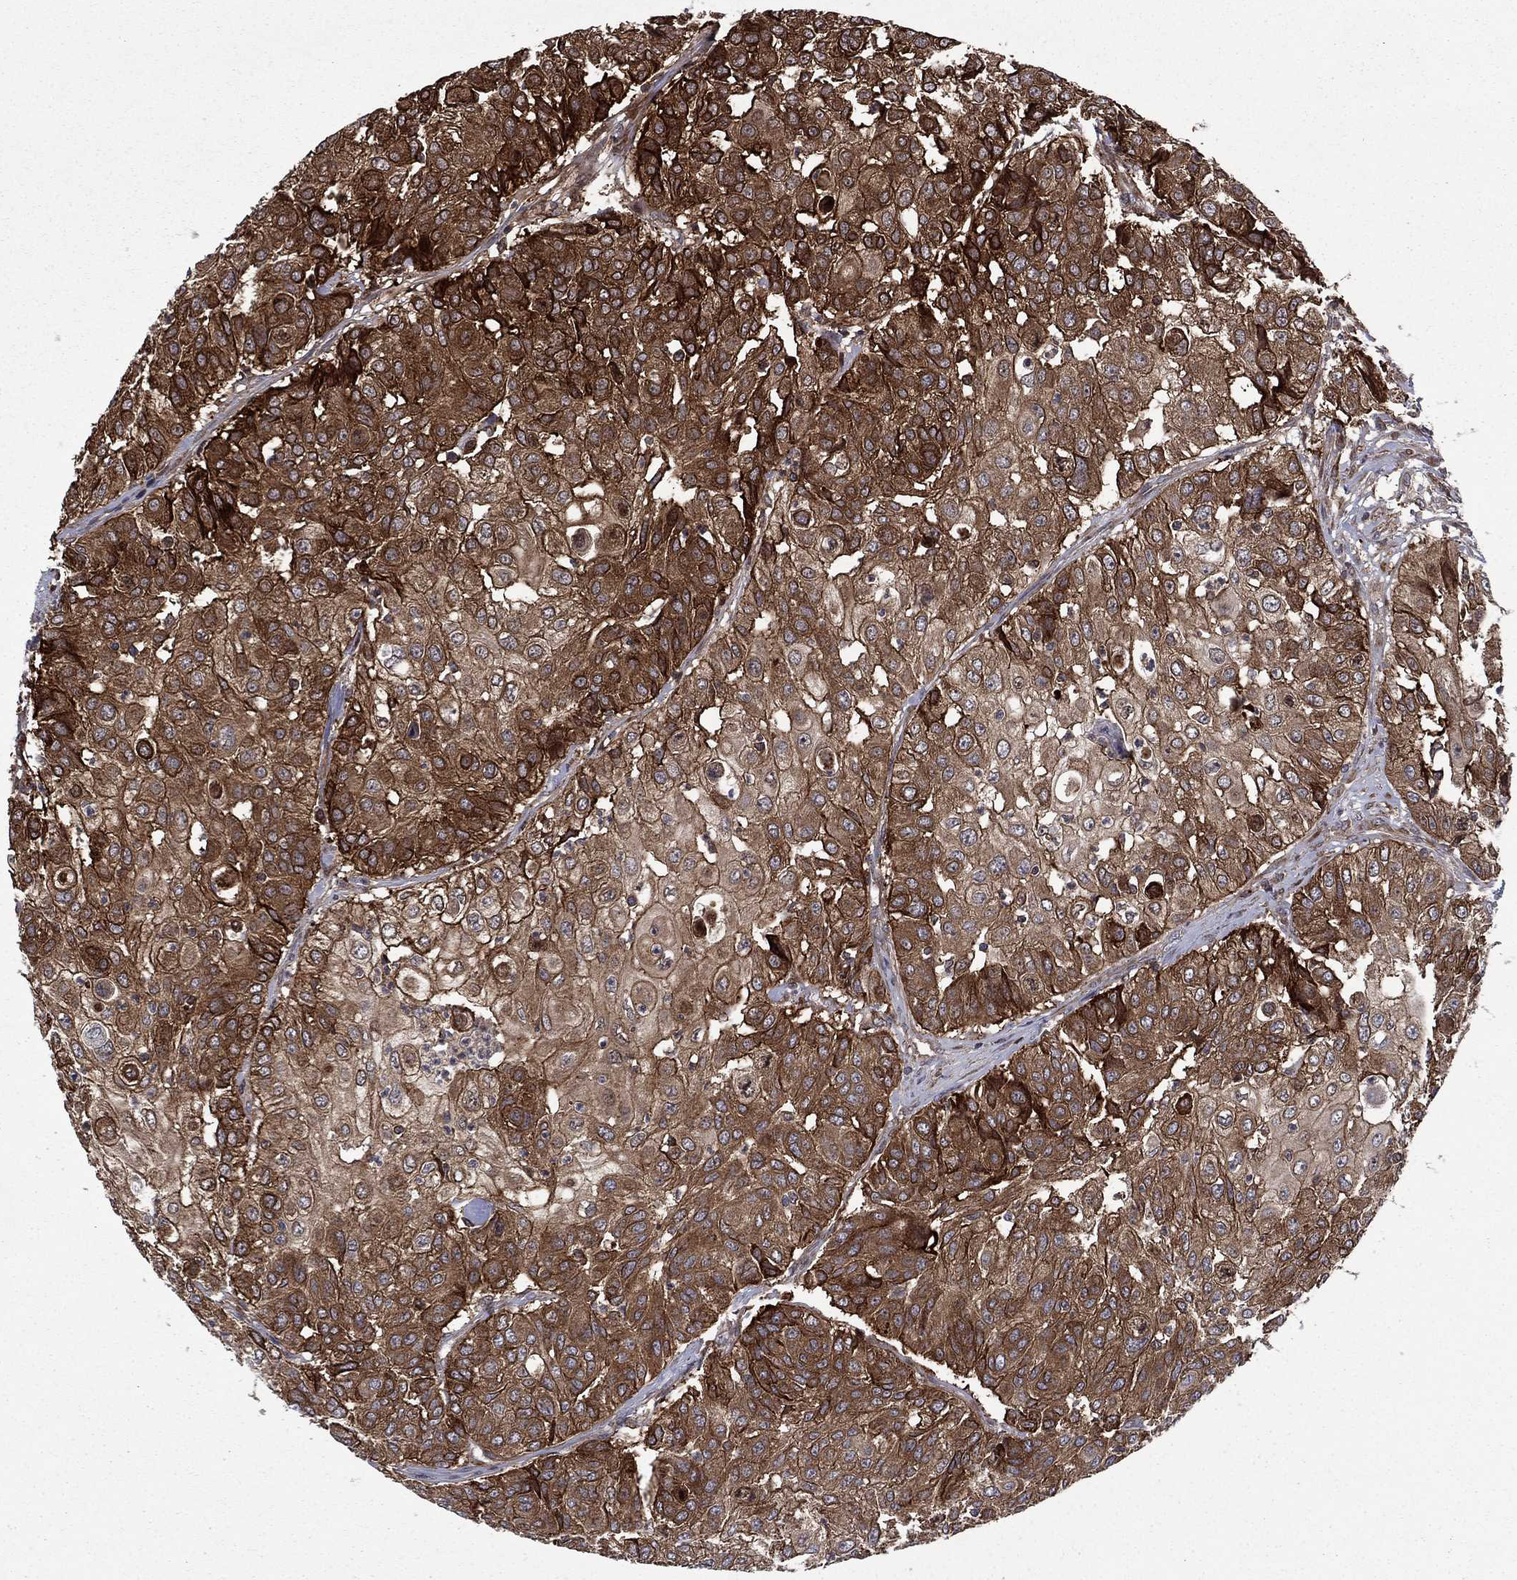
{"staining": {"intensity": "strong", "quantity": "25%-75%", "location": "cytoplasmic/membranous"}, "tissue": "urothelial cancer", "cell_type": "Tumor cells", "image_type": "cancer", "snomed": [{"axis": "morphology", "description": "Urothelial carcinoma, High grade"}, {"axis": "topography", "description": "Urinary bladder"}], "caption": "Immunohistochemical staining of urothelial cancer displays high levels of strong cytoplasmic/membranous expression in about 25%-75% of tumor cells. The staining was performed using DAB (3,3'-diaminobenzidine), with brown indicating positive protein expression. Nuclei are stained blue with hematoxylin.", "gene": "HDAC4", "patient": {"sex": "female", "age": 79}}